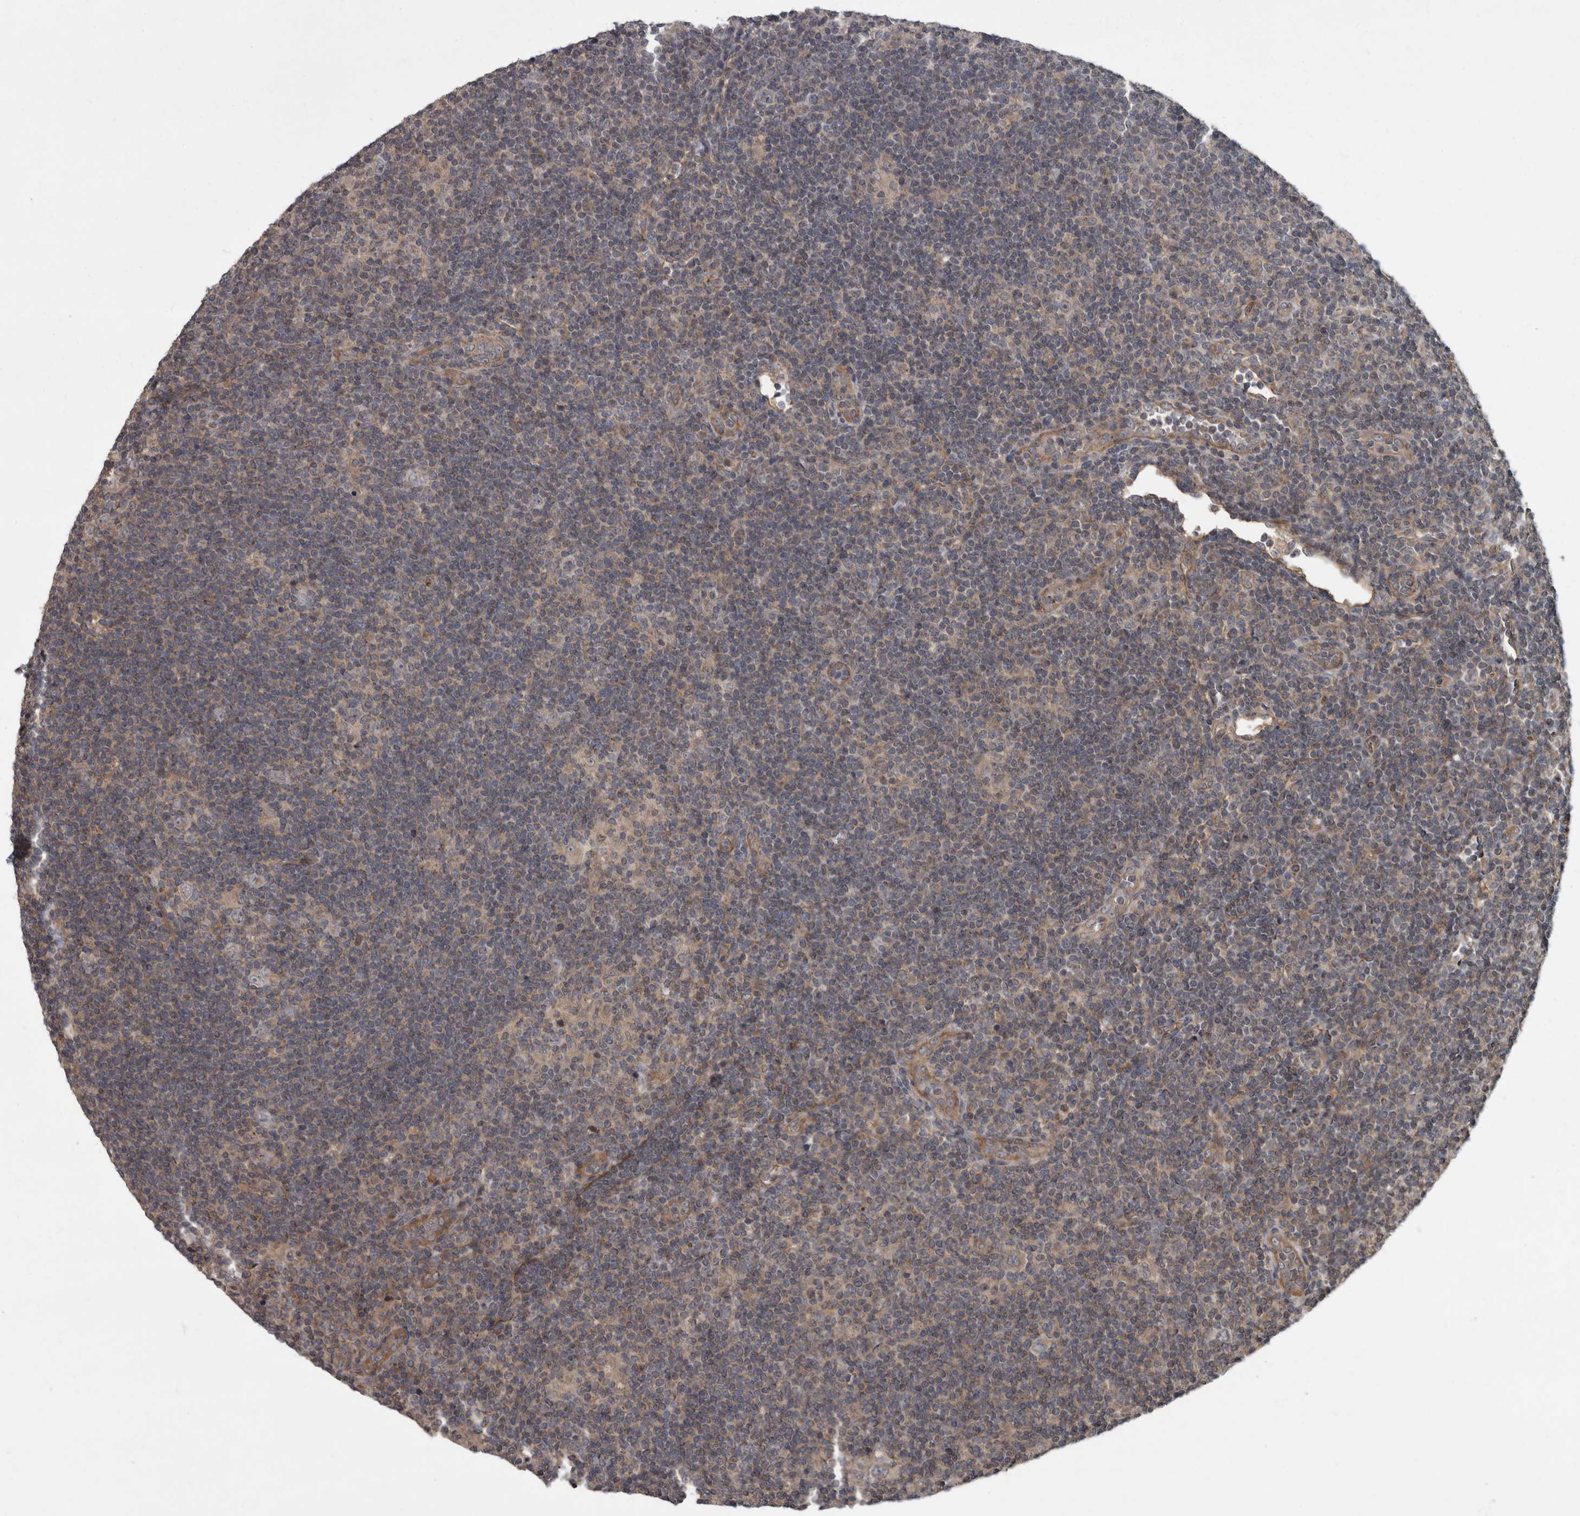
{"staining": {"intensity": "weak", "quantity": "<25%", "location": "cytoplasmic/membranous"}, "tissue": "lymphoma", "cell_type": "Tumor cells", "image_type": "cancer", "snomed": [{"axis": "morphology", "description": "Hodgkin's disease, NOS"}, {"axis": "topography", "description": "Lymph node"}], "caption": "A histopathology image of lymphoma stained for a protein exhibits no brown staining in tumor cells.", "gene": "VEGFD", "patient": {"sex": "female", "age": 57}}